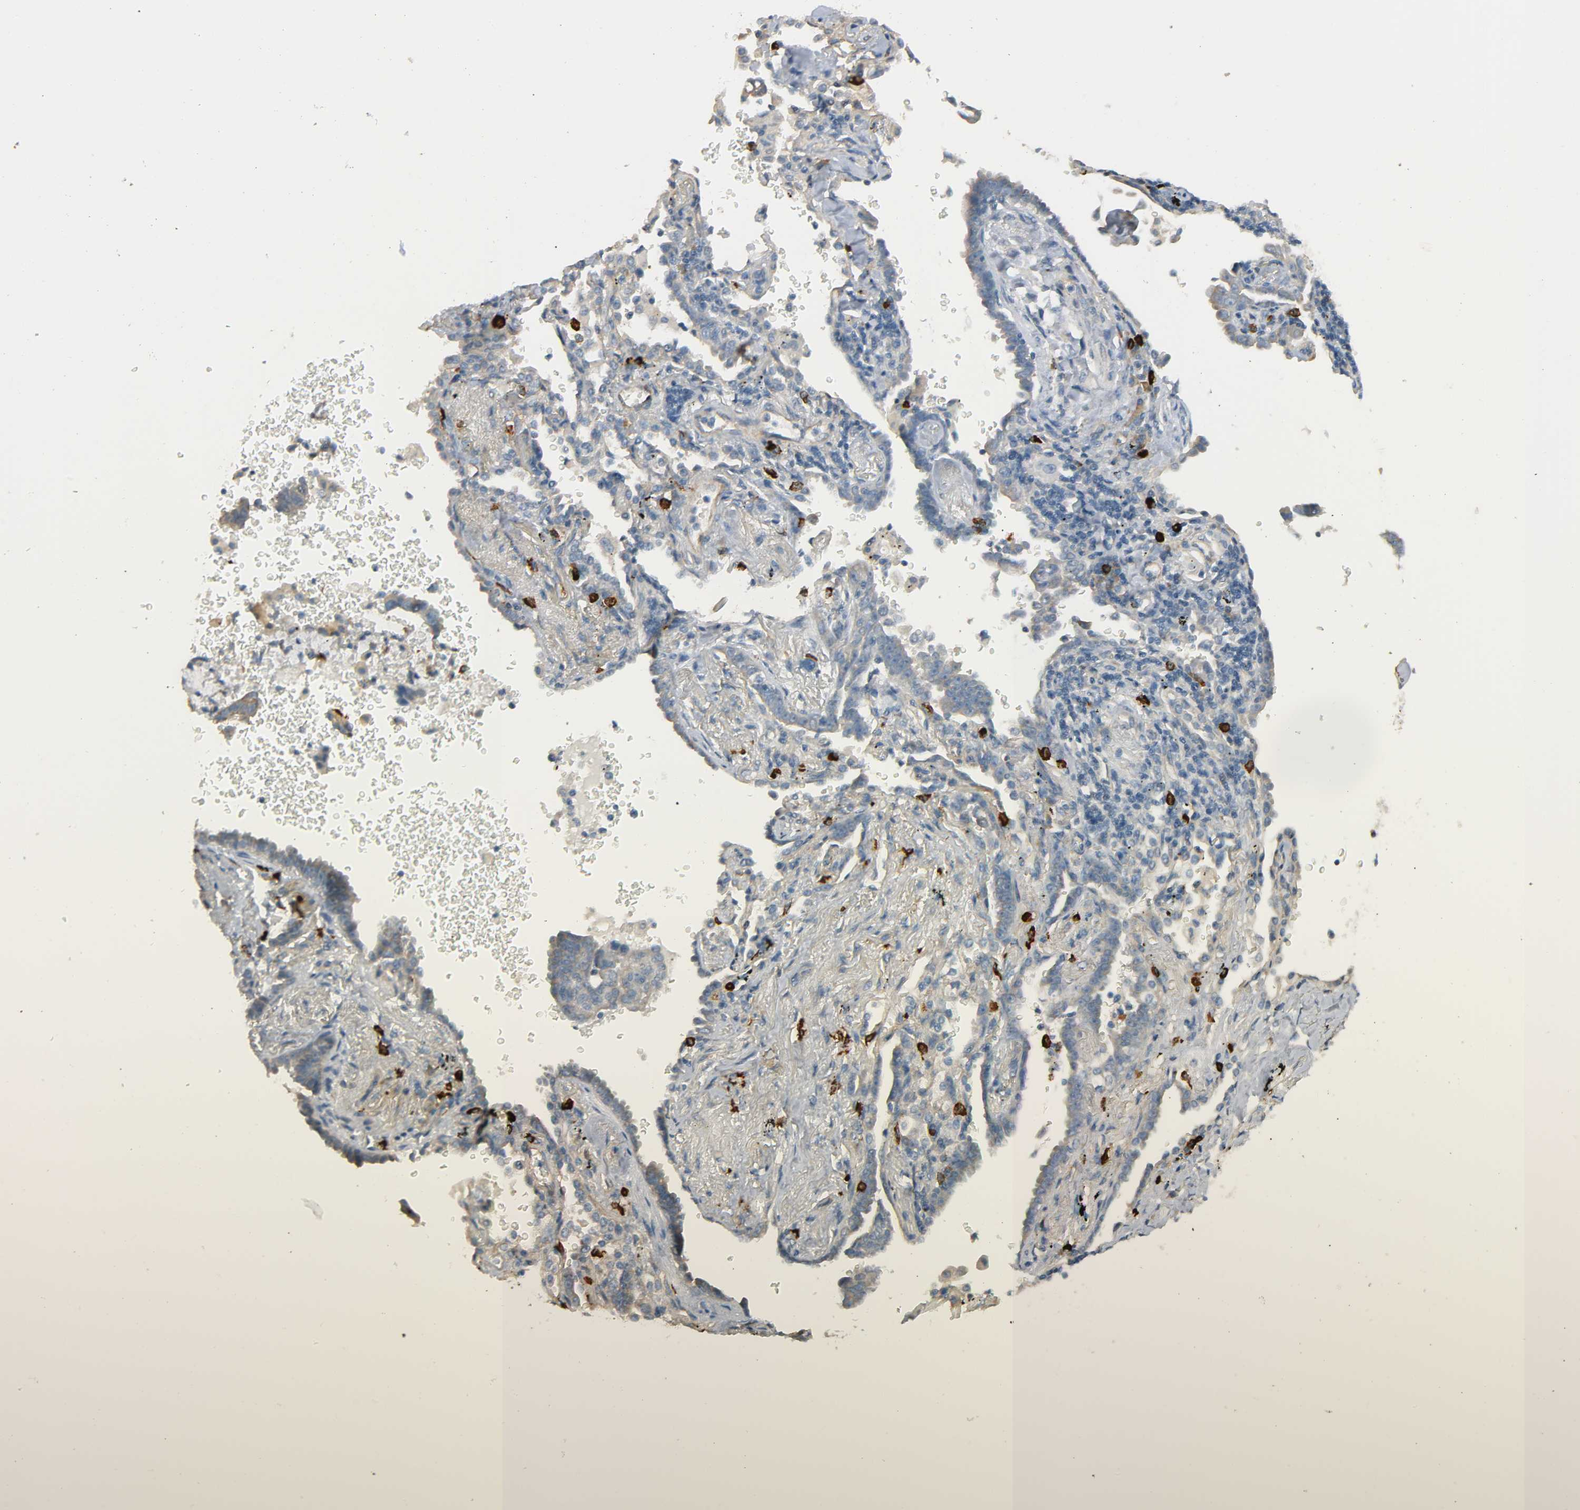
{"staining": {"intensity": "weak", "quantity": "25%-75%", "location": "cytoplasmic/membranous"}, "tissue": "lung cancer", "cell_type": "Tumor cells", "image_type": "cancer", "snomed": [{"axis": "morphology", "description": "Adenocarcinoma, NOS"}, {"axis": "topography", "description": "Lung"}], "caption": "IHC micrograph of human adenocarcinoma (lung) stained for a protein (brown), which demonstrates low levels of weak cytoplasmic/membranous staining in about 25%-75% of tumor cells.", "gene": "LIMCH1", "patient": {"sex": "female", "age": 64}}